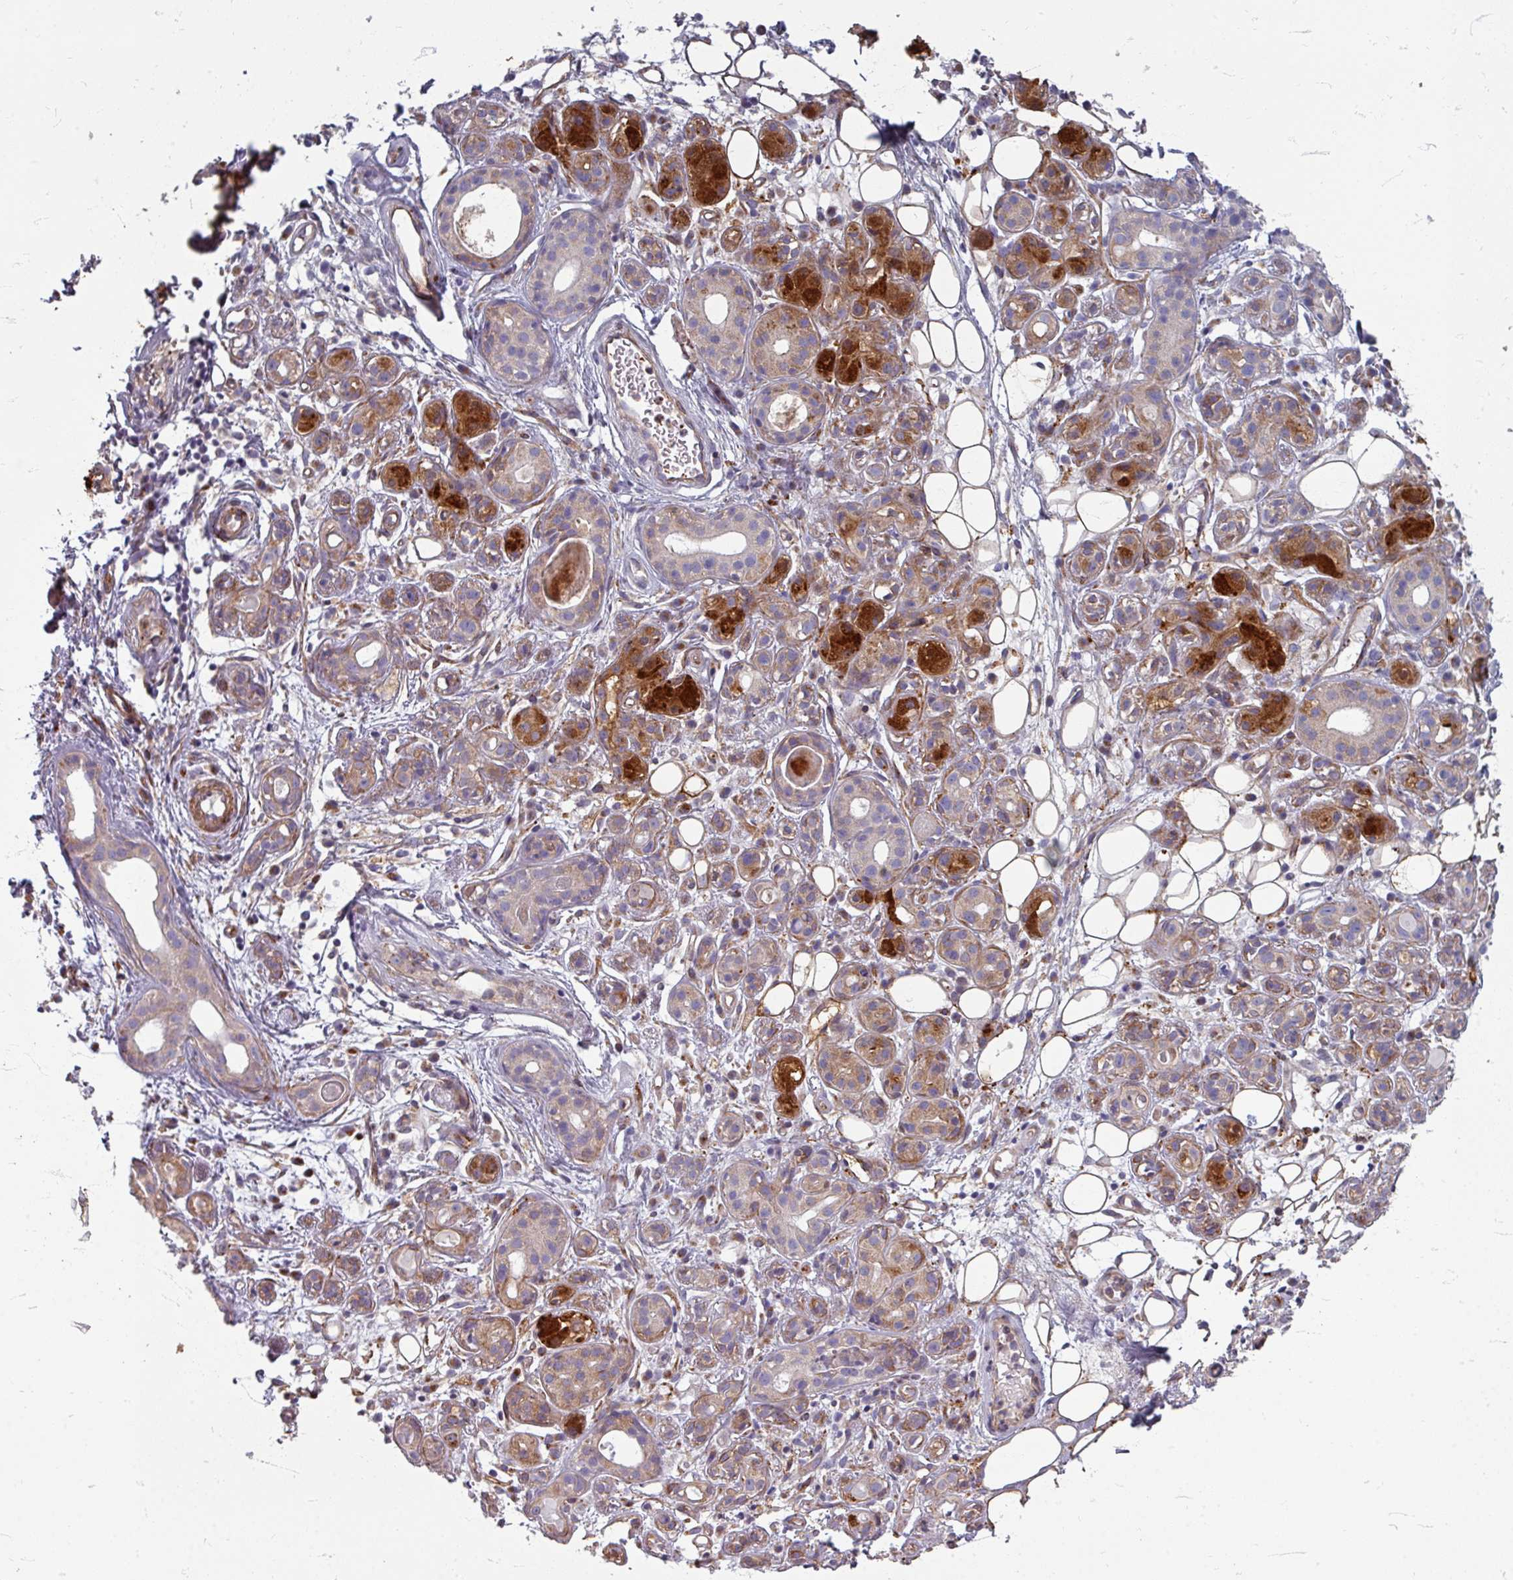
{"staining": {"intensity": "strong", "quantity": "25%-75%", "location": "cytoplasmic/membranous"}, "tissue": "salivary gland", "cell_type": "Glandular cells", "image_type": "normal", "snomed": [{"axis": "morphology", "description": "Normal tissue, NOS"}, {"axis": "topography", "description": "Salivary gland"}], "caption": "Glandular cells reveal strong cytoplasmic/membranous positivity in about 25%-75% of cells in normal salivary gland.", "gene": "GABARAPL1", "patient": {"sex": "male", "age": 54}}